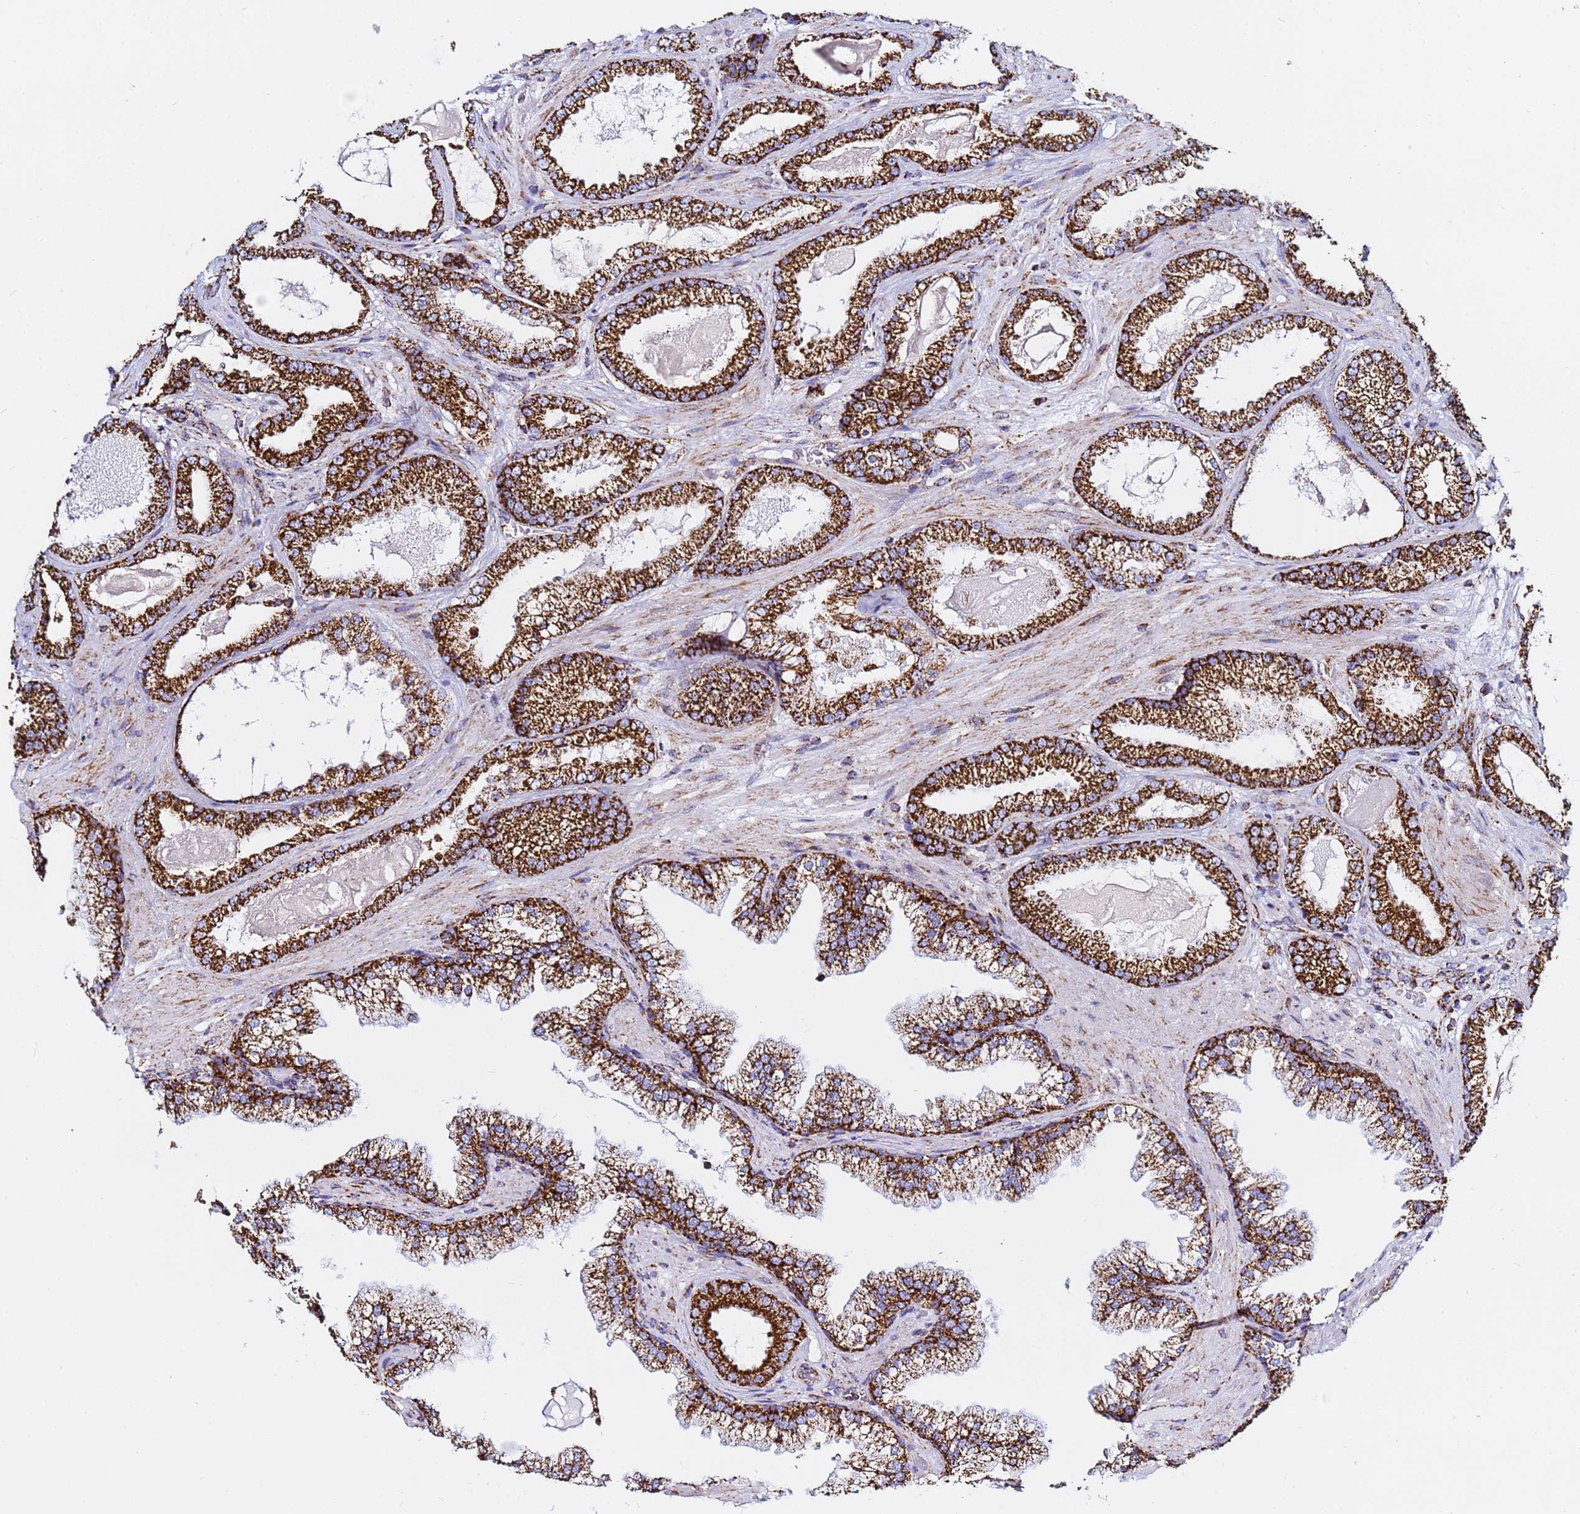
{"staining": {"intensity": "strong", "quantity": ">75%", "location": "cytoplasmic/membranous"}, "tissue": "prostate cancer", "cell_type": "Tumor cells", "image_type": "cancer", "snomed": [{"axis": "morphology", "description": "Adenocarcinoma, Low grade"}, {"axis": "topography", "description": "Prostate"}], "caption": "Immunohistochemistry (IHC) of prostate adenocarcinoma (low-grade) exhibits high levels of strong cytoplasmic/membranous staining in approximately >75% of tumor cells. The staining was performed using DAB to visualize the protein expression in brown, while the nuclei were stained in blue with hematoxylin (Magnification: 20x).", "gene": "PHB2", "patient": {"sex": "male", "age": 57}}